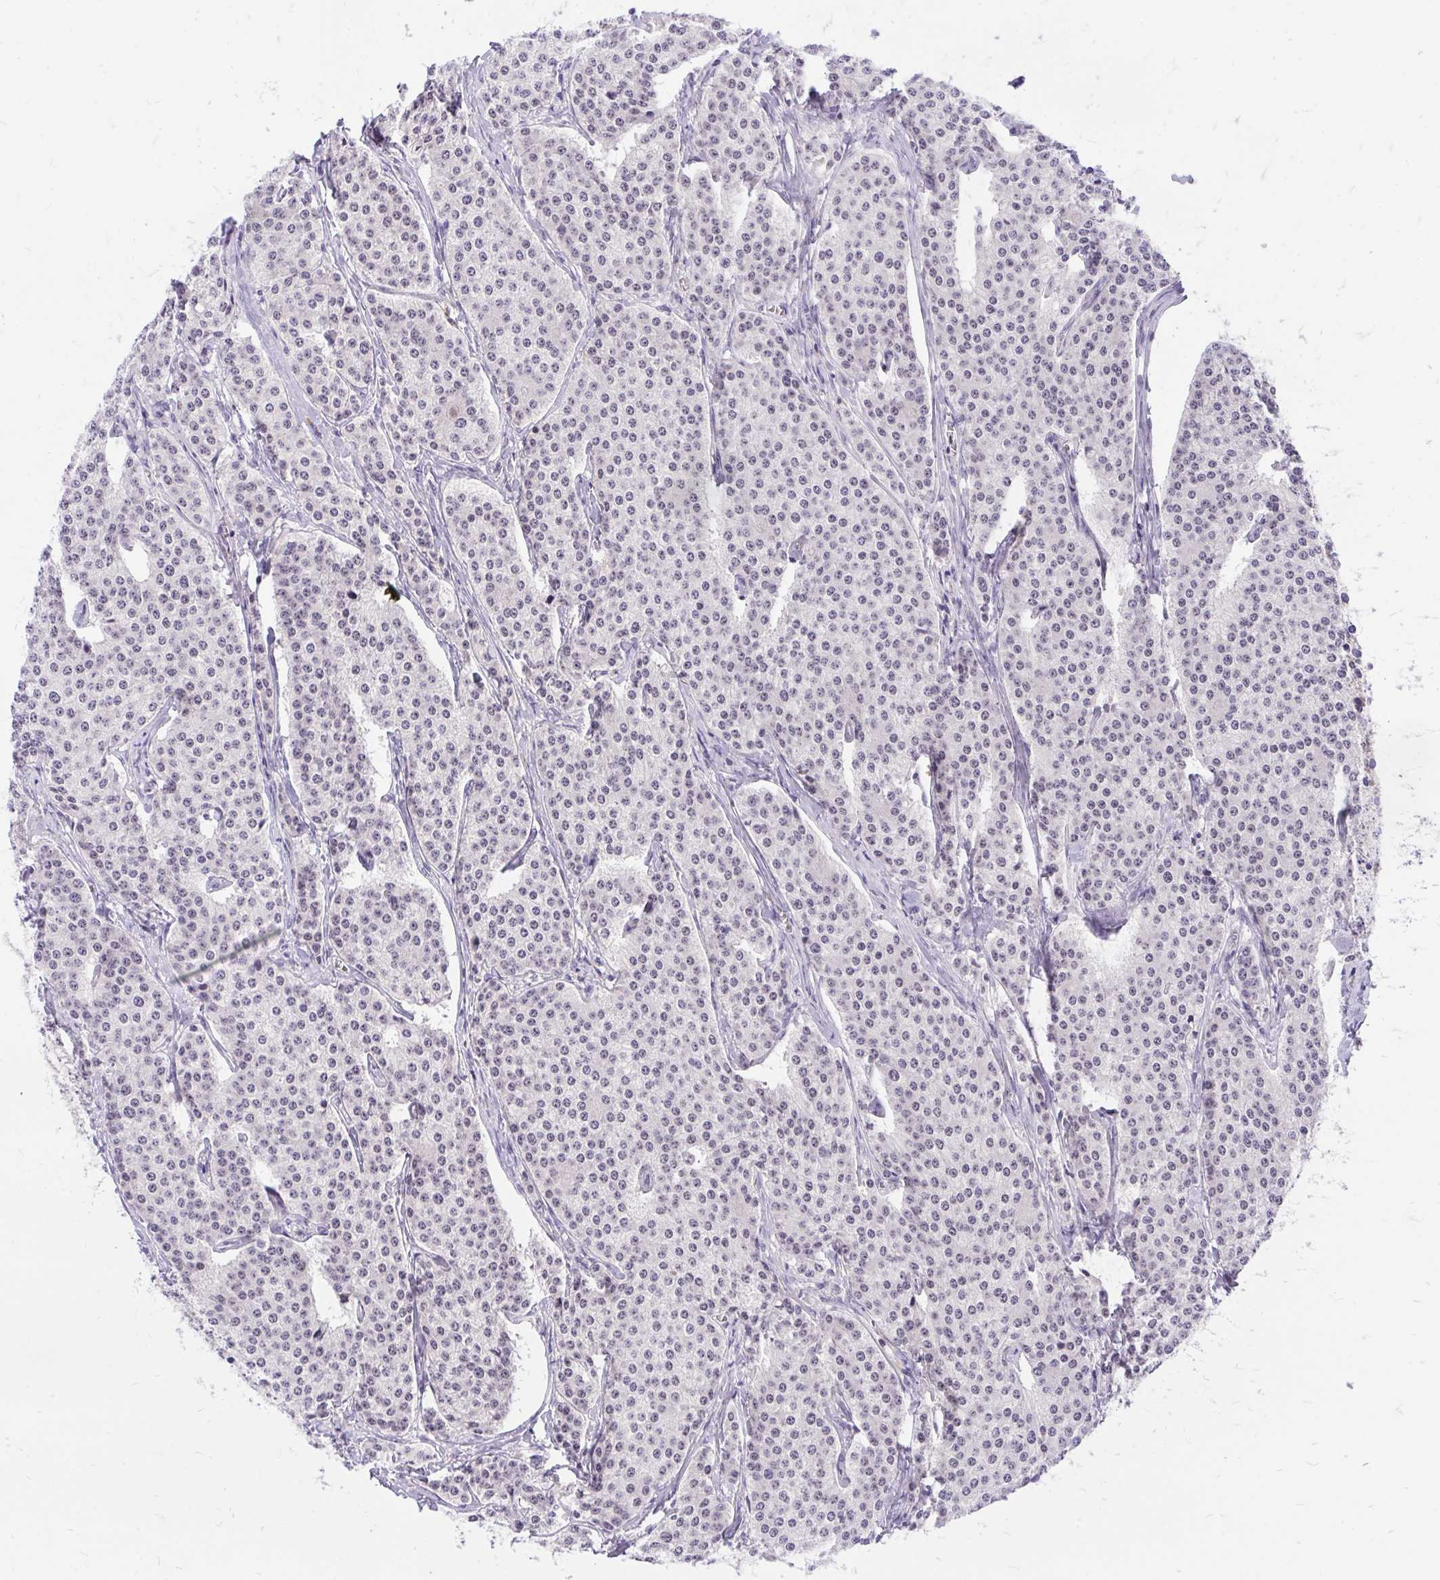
{"staining": {"intensity": "weak", "quantity": ">75%", "location": "nuclear"}, "tissue": "carcinoid", "cell_type": "Tumor cells", "image_type": "cancer", "snomed": [{"axis": "morphology", "description": "Carcinoid, malignant, NOS"}, {"axis": "topography", "description": "Small intestine"}], "caption": "Tumor cells demonstrate low levels of weak nuclear expression in approximately >75% of cells in carcinoid. (DAB (3,3'-diaminobenzidine) = brown stain, brightfield microscopy at high magnification).", "gene": "CXCL8", "patient": {"sex": "female", "age": 64}}